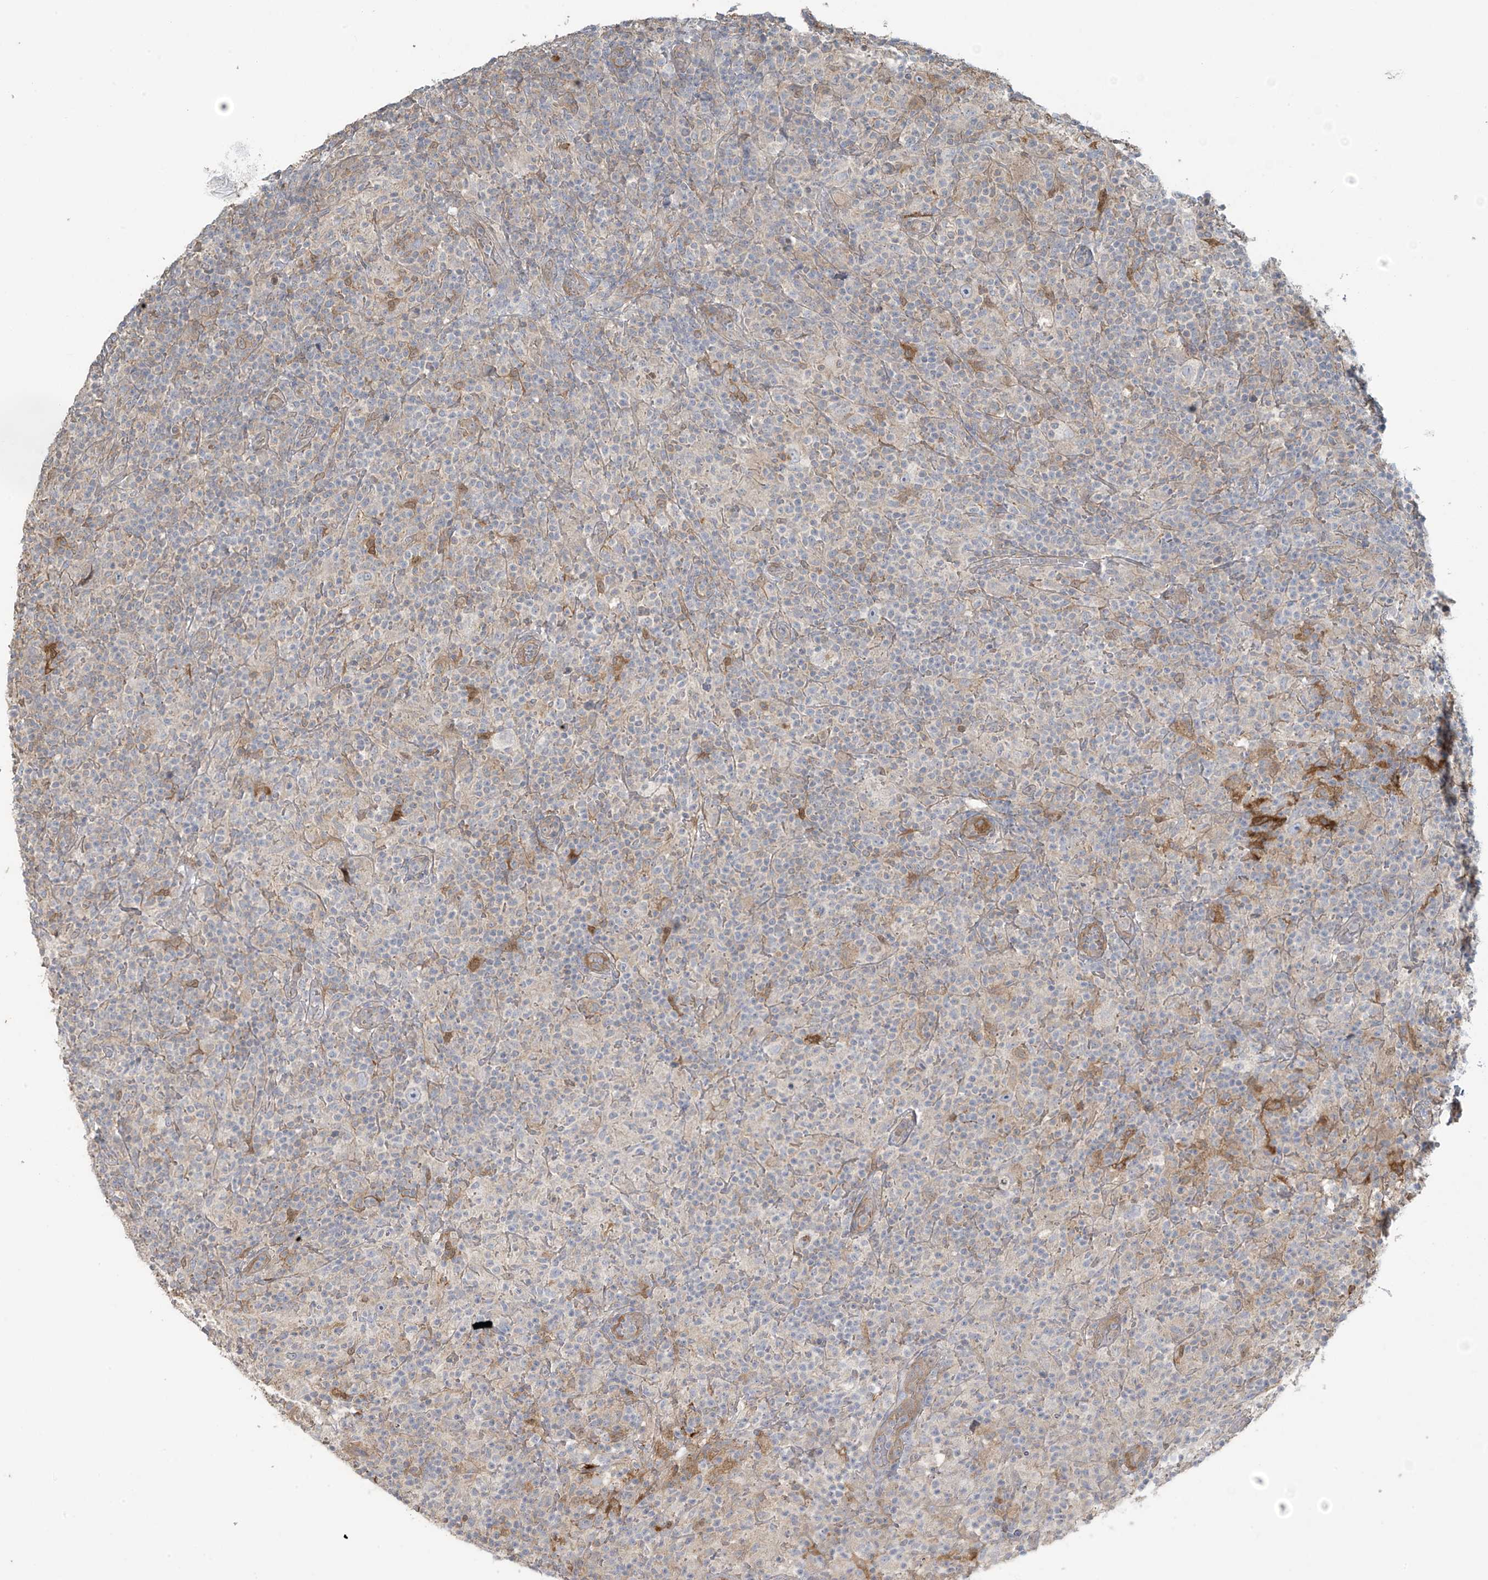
{"staining": {"intensity": "negative", "quantity": "none", "location": "none"}, "tissue": "lymphoma", "cell_type": "Tumor cells", "image_type": "cancer", "snomed": [{"axis": "morphology", "description": "Hodgkin's disease, NOS"}, {"axis": "topography", "description": "Lymph node"}], "caption": "DAB immunohistochemical staining of human lymphoma demonstrates no significant staining in tumor cells. (DAB (3,3'-diaminobenzidine) immunohistochemistry (IHC), high magnification).", "gene": "TAGAP", "patient": {"sex": "male", "age": 70}}